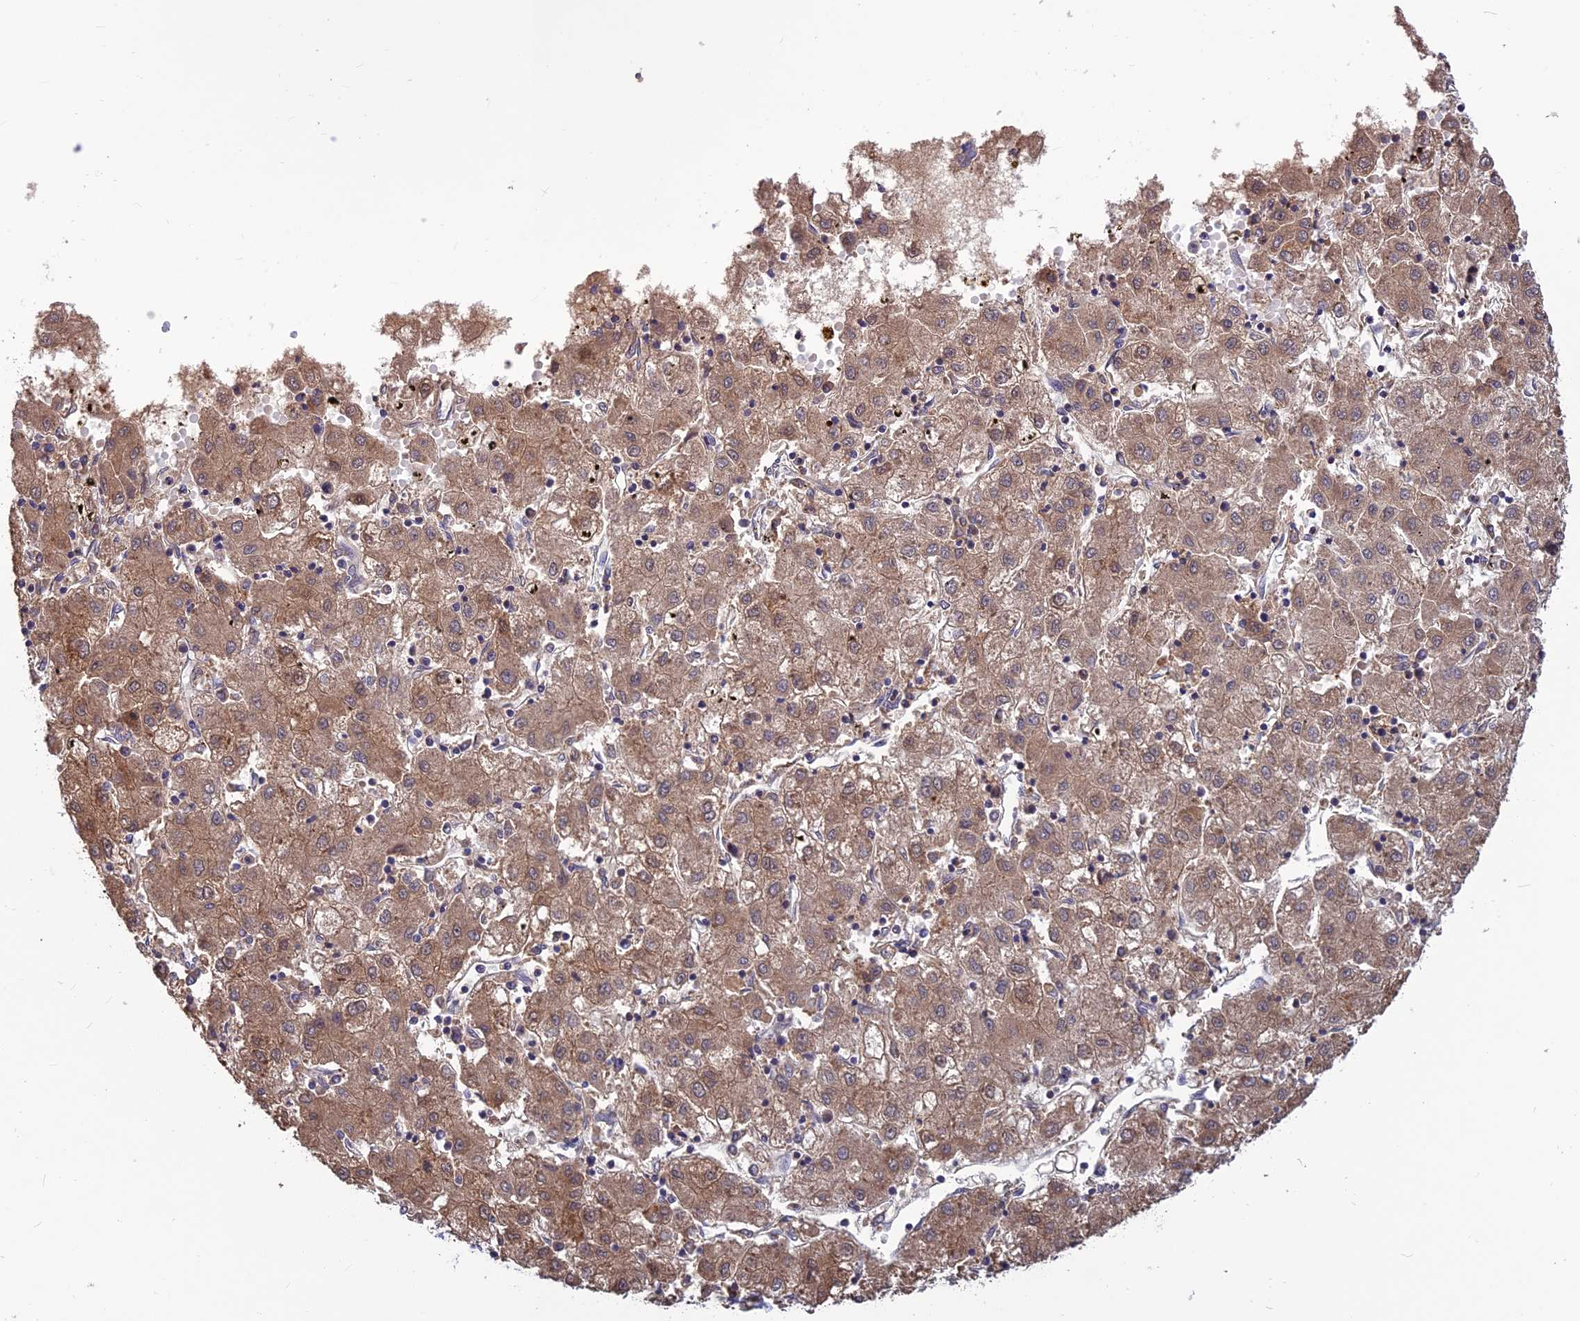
{"staining": {"intensity": "moderate", "quantity": ">75%", "location": "cytoplasmic/membranous"}, "tissue": "liver cancer", "cell_type": "Tumor cells", "image_type": "cancer", "snomed": [{"axis": "morphology", "description": "Carcinoma, Hepatocellular, NOS"}, {"axis": "topography", "description": "Liver"}], "caption": "Liver cancer stained with a brown dye exhibits moderate cytoplasmic/membranous positive expression in approximately >75% of tumor cells.", "gene": "BHMT2", "patient": {"sex": "male", "age": 72}}